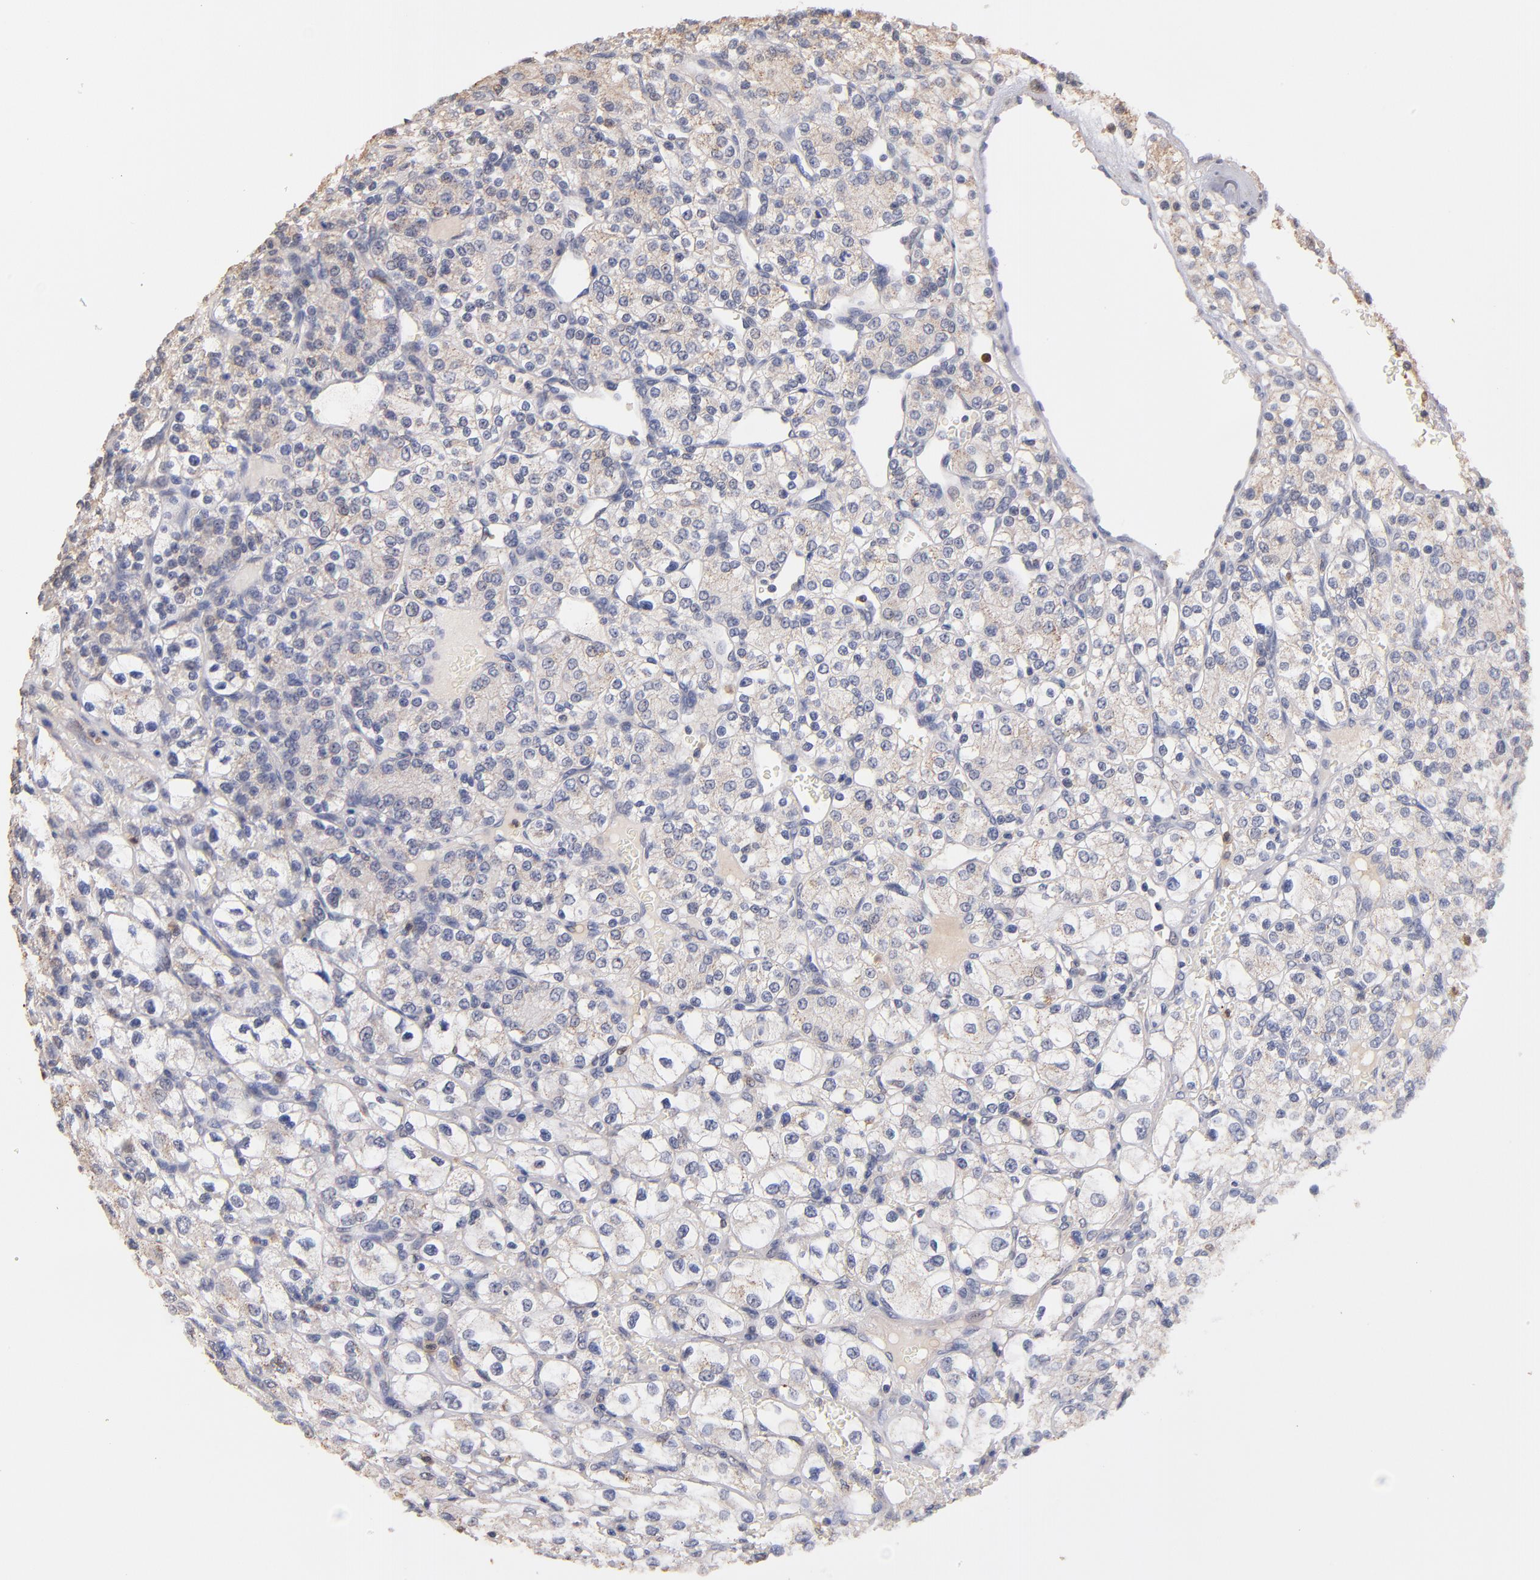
{"staining": {"intensity": "negative", "quantity": "none", "location": "none"}, "tissue": "renal cancer", "cell_type": "Tumor cells", "image_type": "cancer", "snomed": [{"axis": "morphology", "description": "Adenocarcinoma, NOS"}, {"axis": "topography", "description": "Kidney"}], "caption": "Renal cancer was stained to show a protein in brown. There is no significant staining in tumor cells. (DAB (3,3'-diaminobenzidine) IHC visualized using brightfield microscopy, high magnification).", "gene": "RO60", "patient": {"sex": "female", "age": 62}}